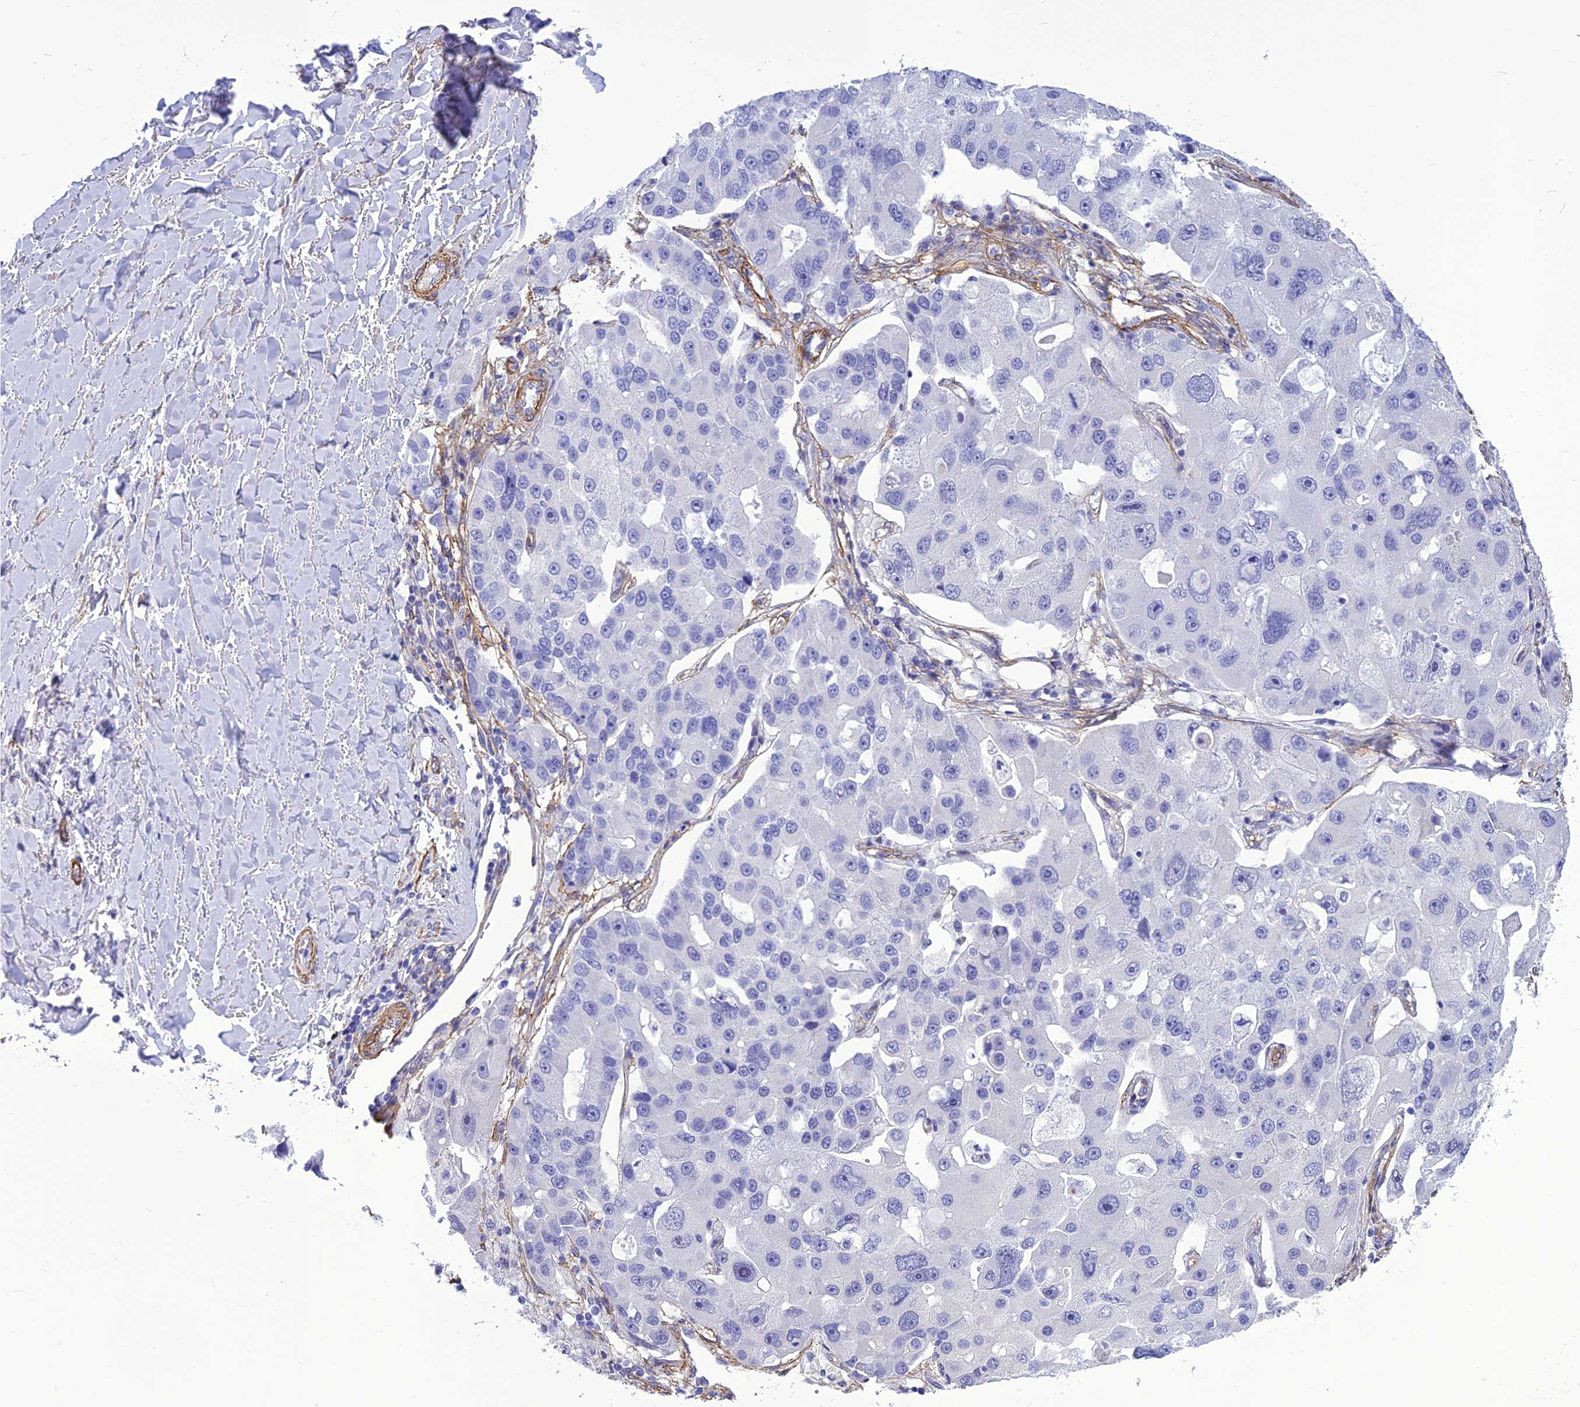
{"staining": {"intensity": "negative", "quantity": "none", "location": "none"}, "tissue": "lung cancer", "cell_type": "Tumor cells", "image_type": "cancer", "snomed": [{"axis": "morphology", "description": "Adenocarcinoma, NOS"}, {"axis": "topography", "description": "Lung"}], "caption": "A photomicrograph of human lung cancer is negative for staining in tumor cells.", "gene": "NKD1", "patient": {"sex": "female", "age": 54}}